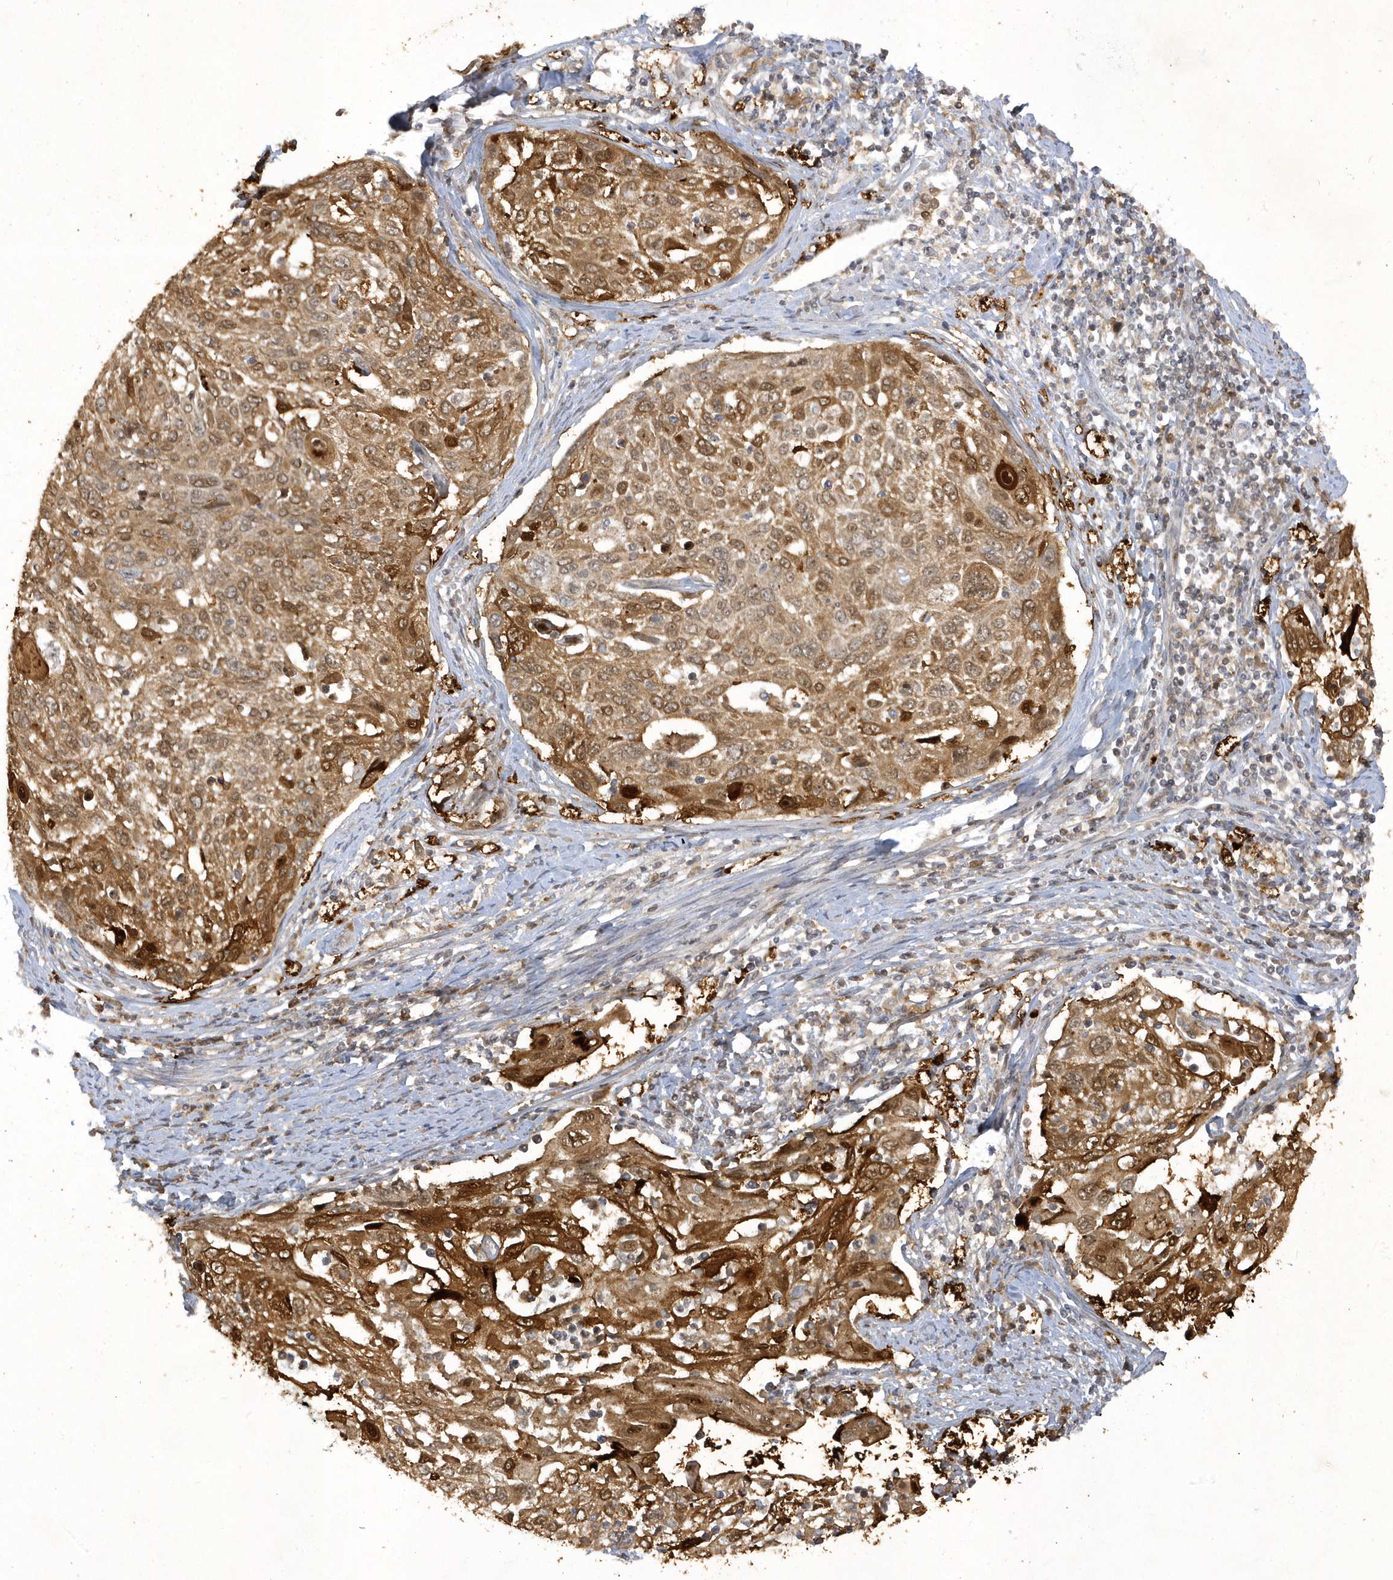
{"staining": {"intensity": "strong", "quantity": "25%-75%", "location": "cytoplasmic/membranous,nuclear"}, "tissue": "cervical cancer", "cell_type": "Tumor cells", "image_type": "cancer", "snomed": [{"axis": "morphology", "description": "Squamous cell carcinoma, NOS"}, {"axis": "topography", "description": "Cervix"}], "caption": "A high amount of strong cytoplasmic/membranous and nuclear positivity is present in about 25%-75% of tumor cells in cervical squamous cell carcinoma tissue.", "gene": "ZNF213", "patient": {"sex": "female", "age": 70}}